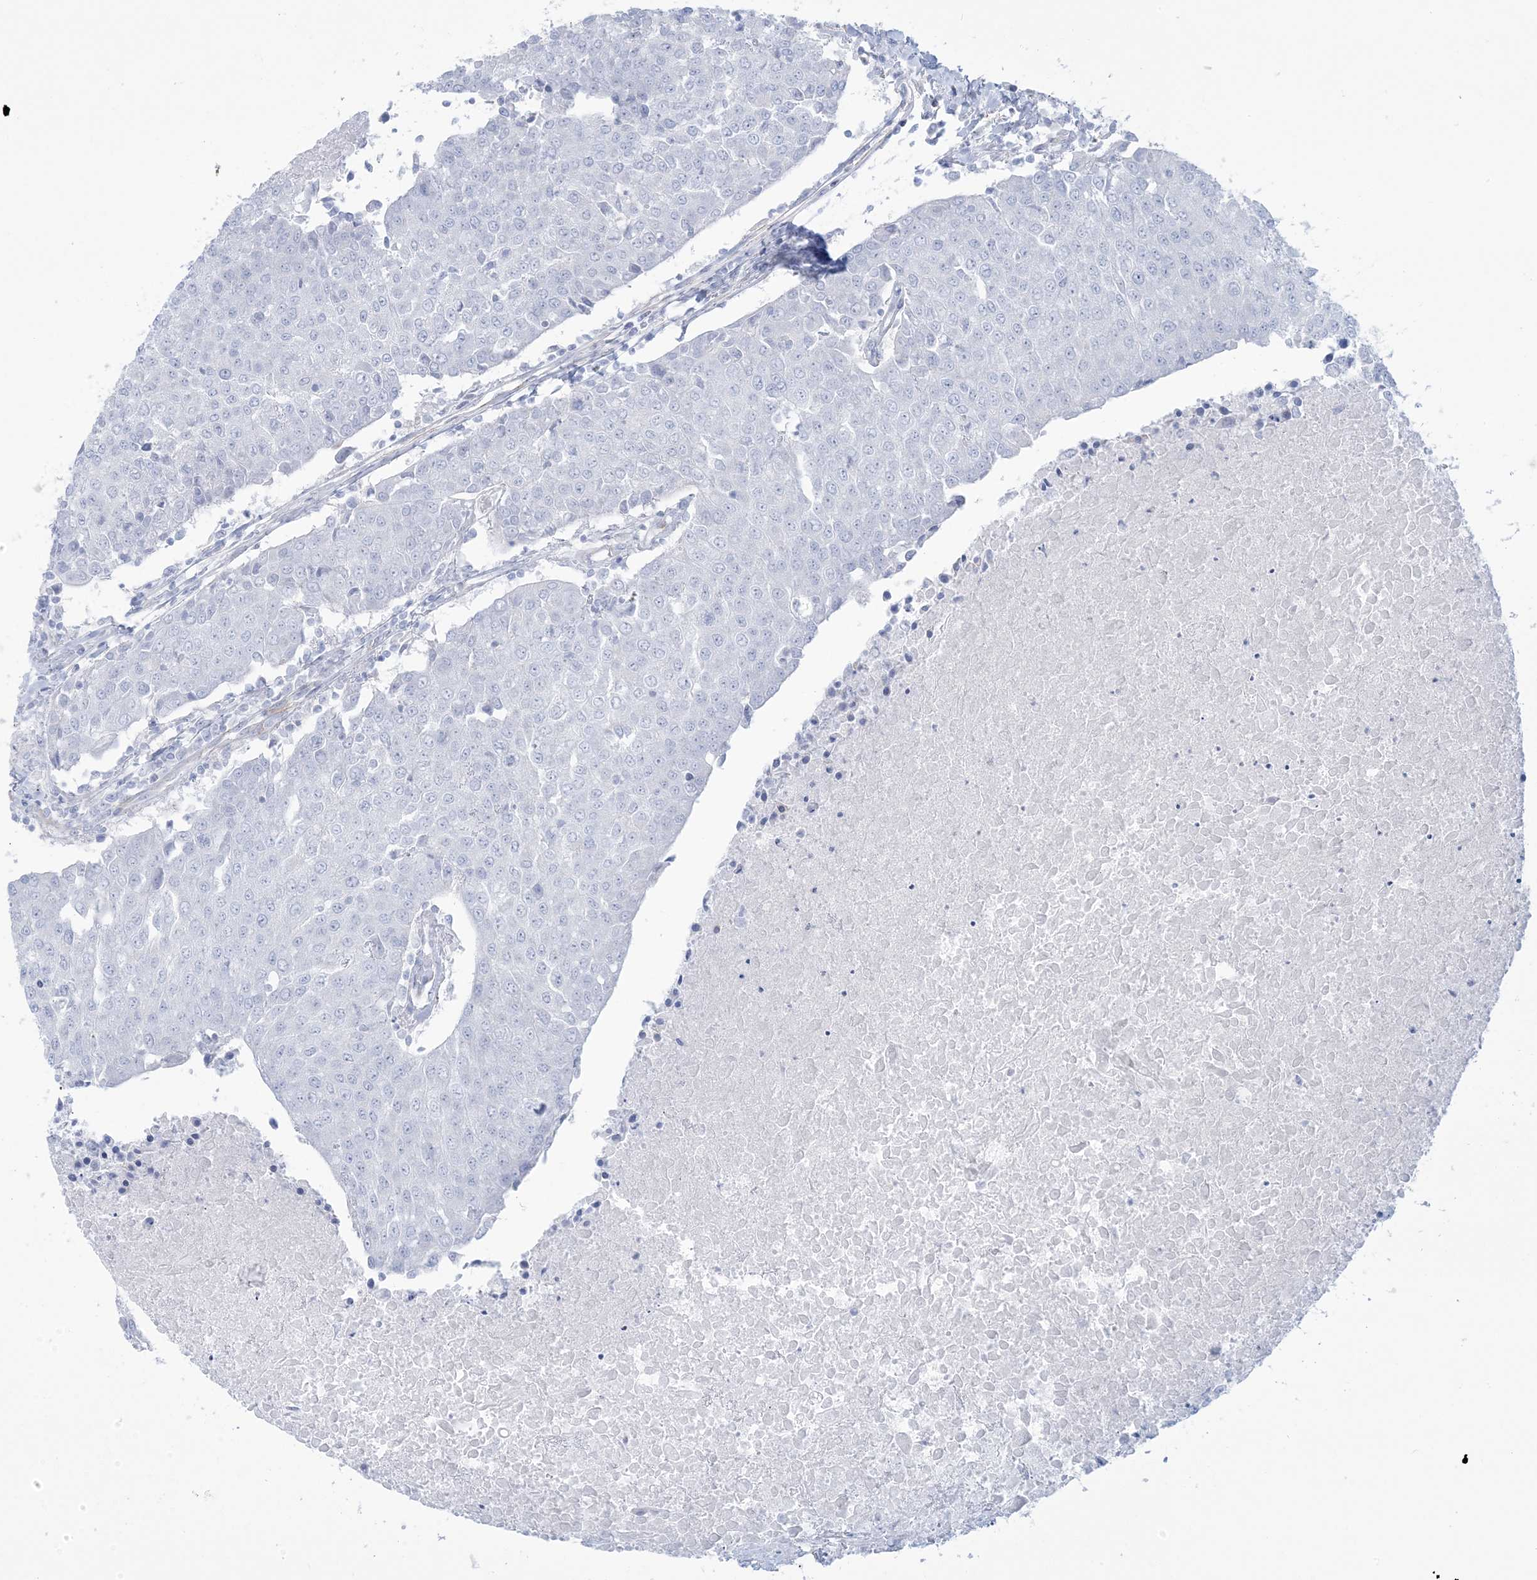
{"staining": {"intensity": "negative", "quantity": "none", "location": "none"}, "tissue": "urothelial cancer", "cell_type": "Tumor cells", "image_type": "cancer", "snomed": [{"axis": "morphology", "description": "Urothelial carcinoma, High grade"}, {"axis": "topography", "description": "Urinary bladder"}], "caption": "DAB (3,3'-diaminobenzidine) immunohistochemical staining of urothelial carcinoma (high-grade) exhibits no significant positivity in tumor cells.", "gene": "AGXT", "patient": {"sex": "female", "age": 85}}